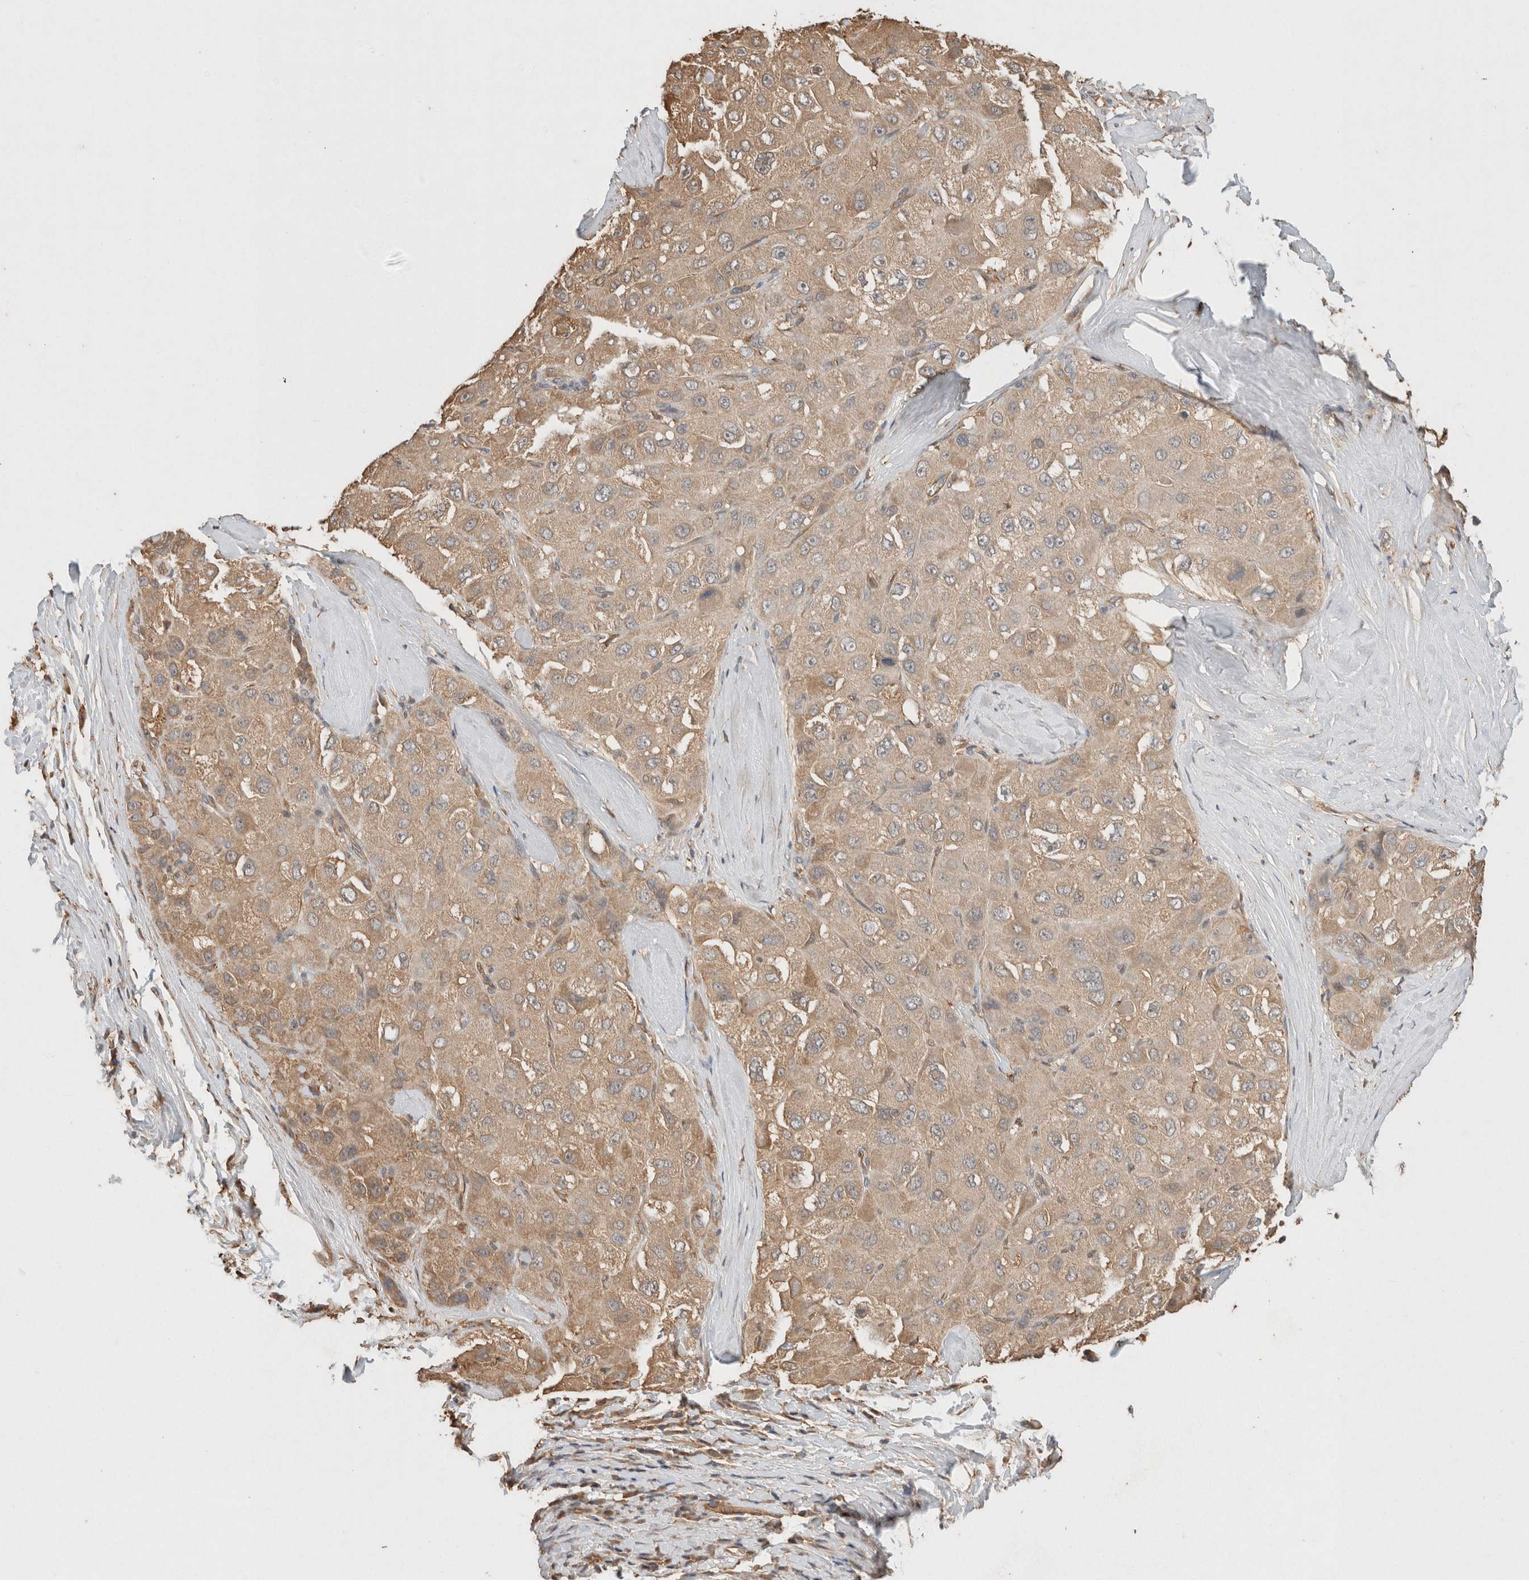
{"staining": {"intensity": "moderate", "quantity": ">75%", "location": "cytoplasmic/membranous"}, "tissue": "liver cancer", "cell_type": "Tumor cells", "image_type": "cancer", "snomed": [{"axis": "morphology", "description": "Carcinoma, Hepatocellular, NOS"}, {"axis": "topography", "description": "Liver"}], "caption": "Liver cancer stained with a protein marker demonstrates moderate staining in tumor cells.", "gene": "YWHAH", "patient": {"sex": "male", "age": 80}}